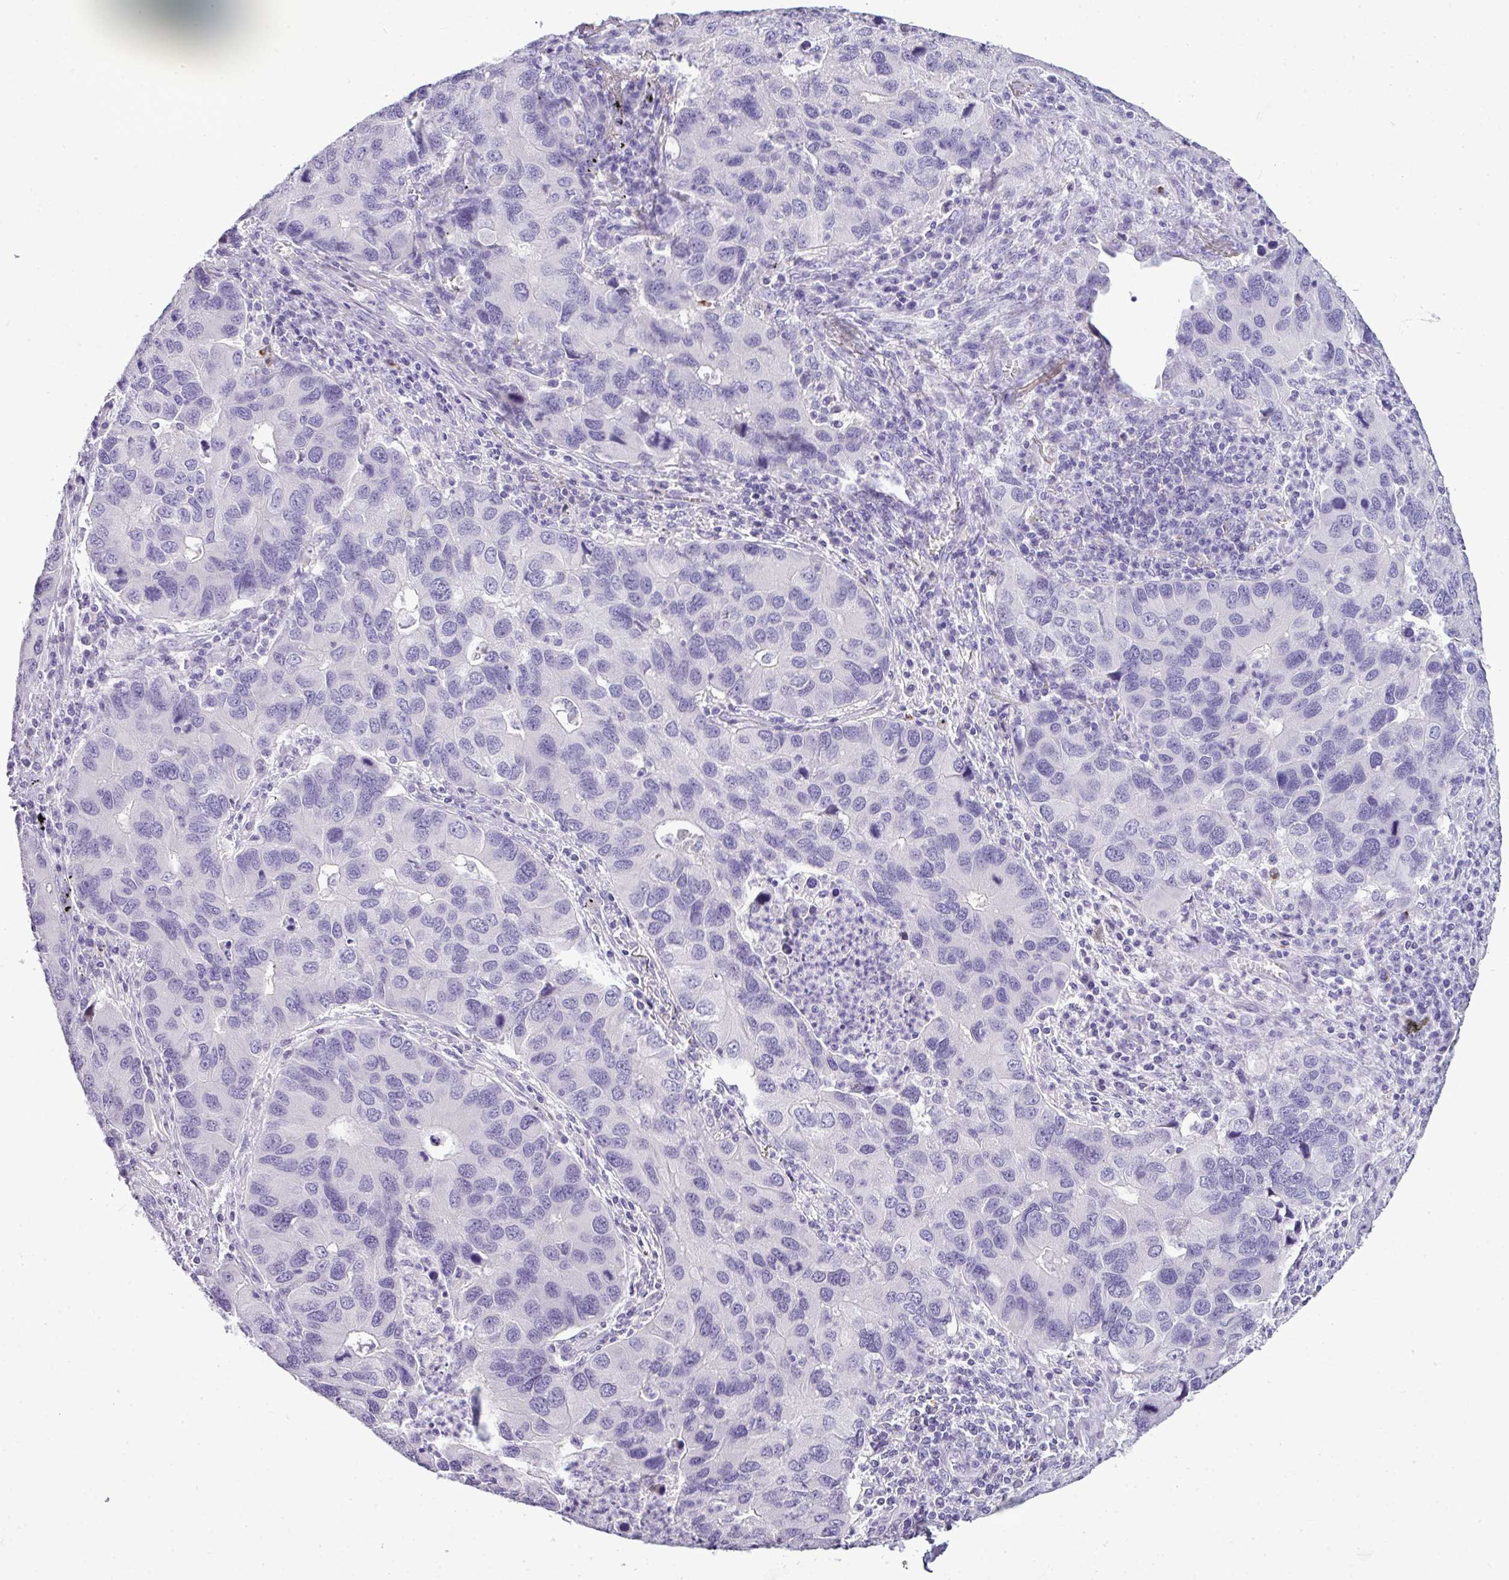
{"staining": {"intensity": "negative", "quantity": "none", "location": "none"}, "tissue": "lung cancer", "cell_type": "Tumor cells", "image_type": "cancer", "snomed": [{"axis": "morphology", "description": "Aneuploidy"}, {"axis": "morphology", "description": "Adenocarcinoma, NOS"}, {"axis": "topography", "description": "Lymph node"}, {"axis": "topography", "description": "Lung"}], "caption": "Lung adenocarcinoma stained for a protein using immunohistochemistry reveals no staining tumor cells.", "gene": "RBMXL2", "patient": {"sex": "female", "age": 74}}